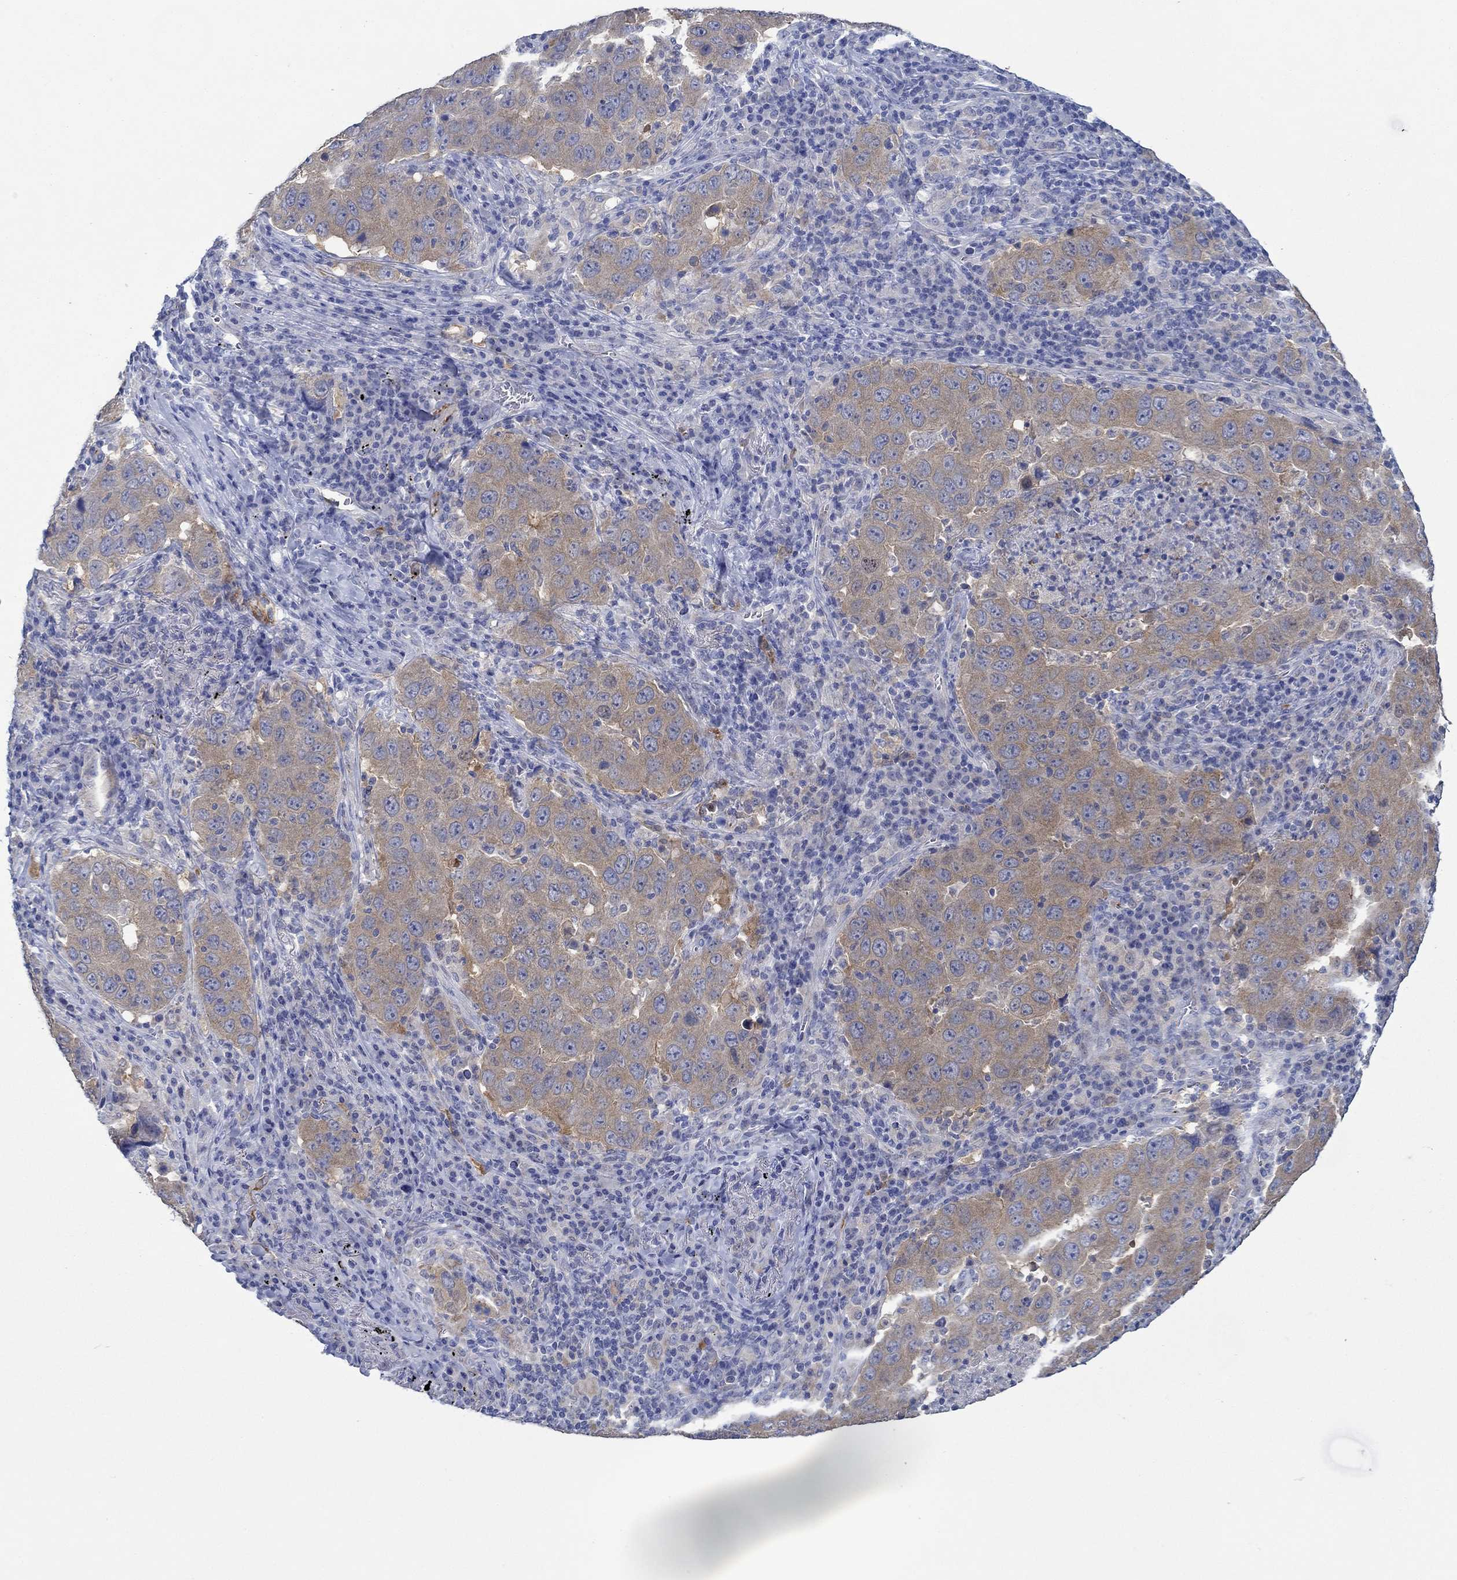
{"staining": {"intensity": "moderate", "quantity": "25%-75%", "location": "cytoplasmic/membranous"}, "tissue": "lung cancer", "cell_type": "Tumor cells", "image_type": "cancer", "snomed": [{"axis": "morphology", "description": "Adenocarcinoma, NOS"}, {"axis": "topography", "description": "Lung"}], "caption": "Protein expression analysis of adenocarcinoma (lung) demonstrates moderate cytoplasmic/membranous expression in approximately 25%-75% of tumor cells.", "gene": "SLC27A3", "patient": {"sex": "male", "age": 73}}